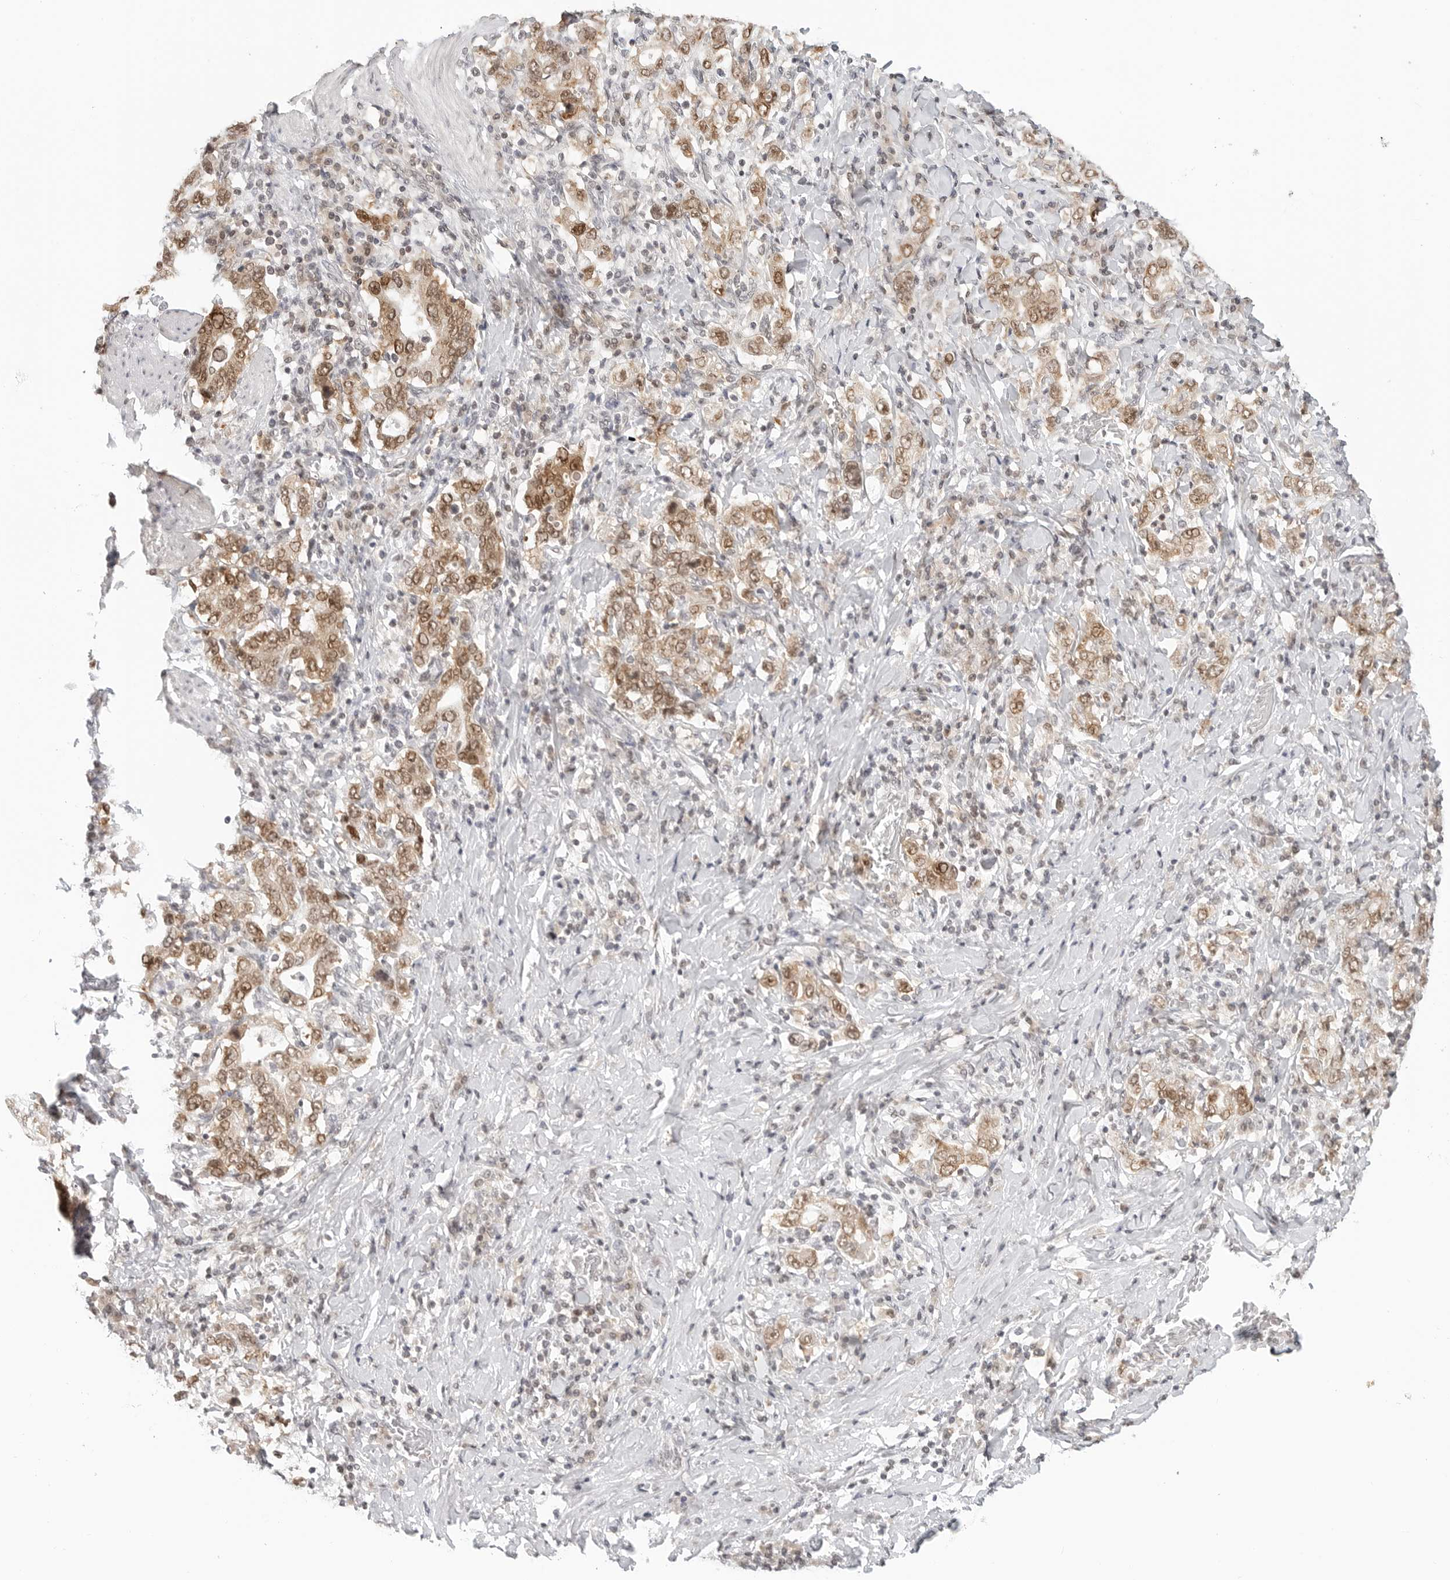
{"staining": {"intensity": "moderate", "quantity": ">75%", "location": "cytoplasmic/membranous,nuclear"}, "tissue": "stomach cancer", "cell_type": "Tumor cells", "image_type": "cancer", "snomed": [{"axis": "morphology", "description": "Adenocarcinoma, NOS"}, {"axis": "topography", "description": "Stomach, upper"}], "caption": "Immunohistochemistry (IHC) of stomach cancer demonstrates medium levels of moderate cytoplasmic/membranous and nuclear positivity in about >75% of tumor cells. The staining was performed using DAB (3,3'-diaminobenzidine) to visualize the protein expression in brown, while the nuclei were stained in blue with hematoxylin (Magnification: 20x).", "gene": "METAP1", "patient": {"sex": "male", "age": 62}}